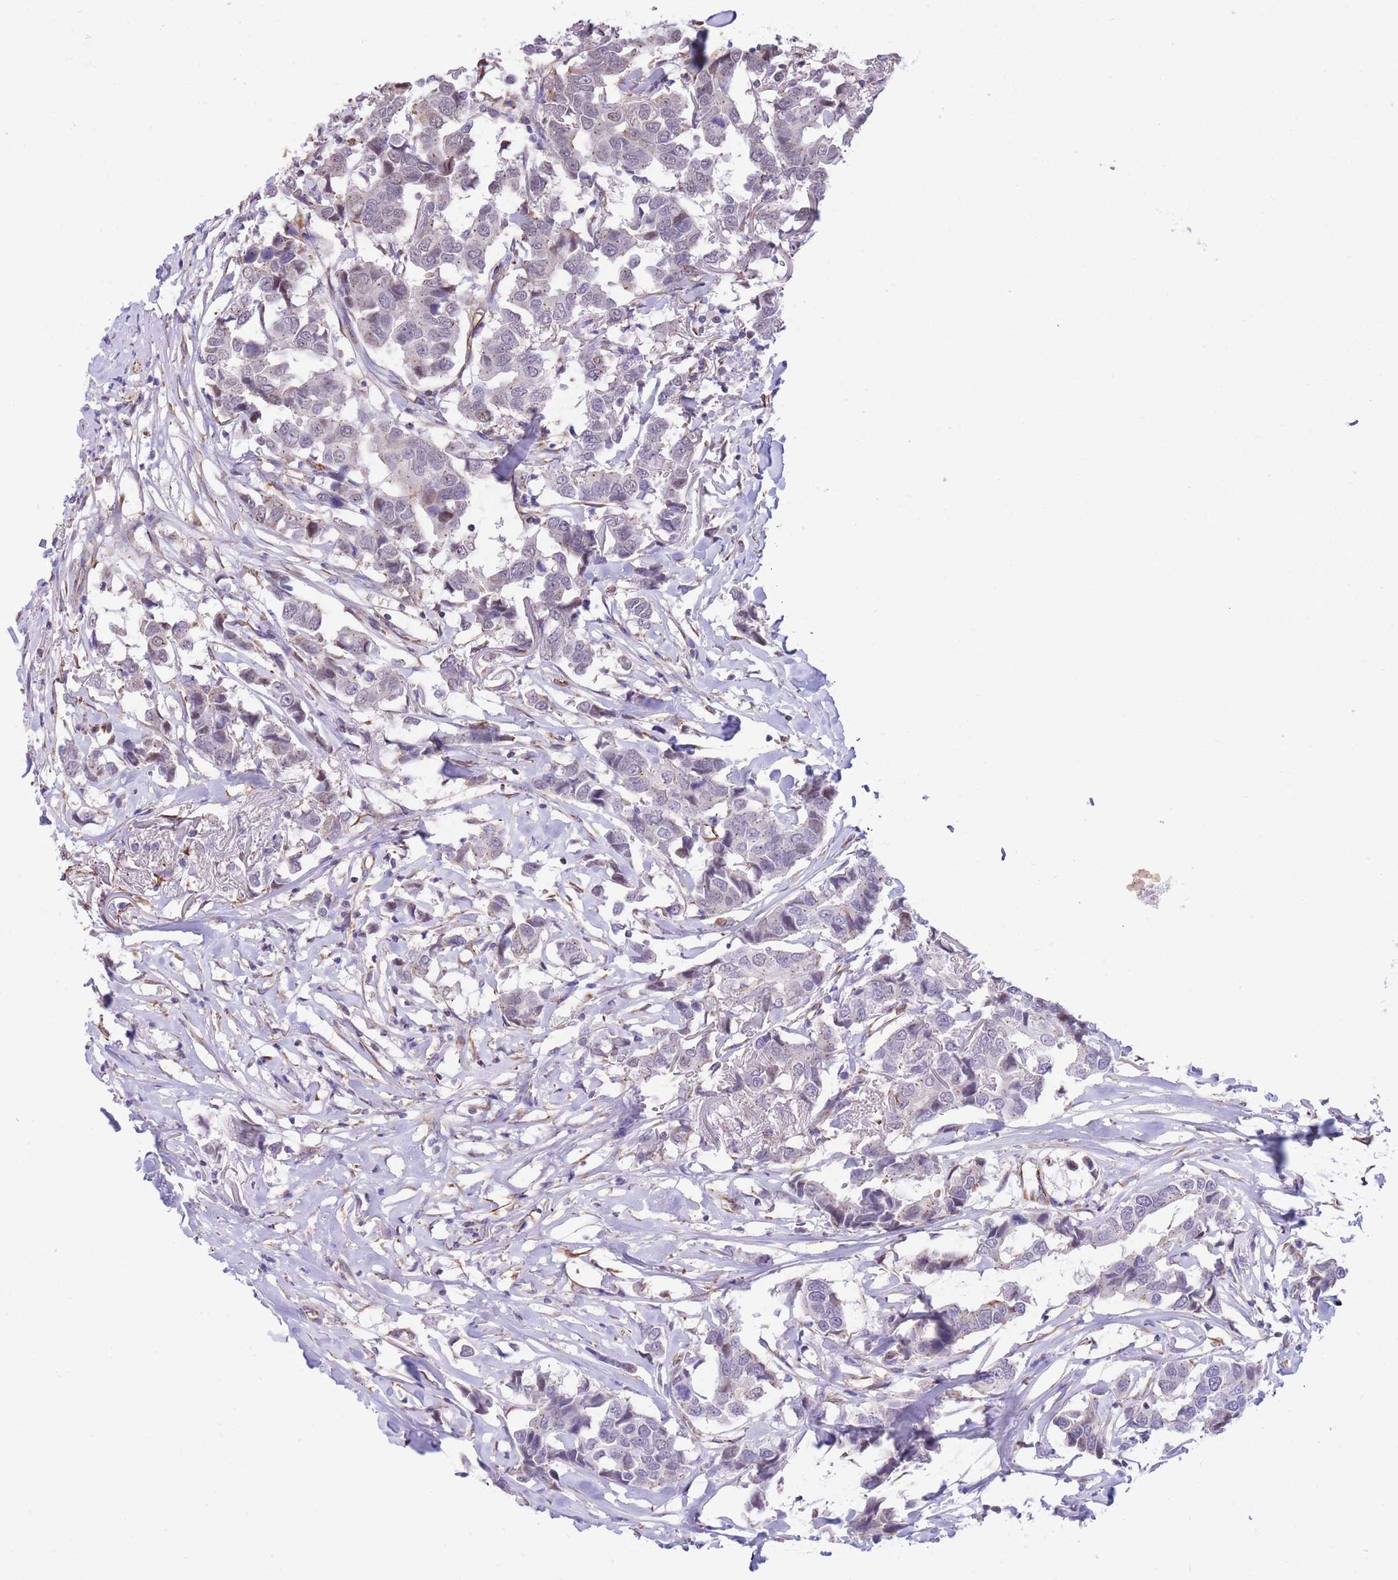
{"staining": {"intensity": "negative", "quantity": "none", "location": "none"}, "tissue": "breast cancer", "cell_type": "Tumor cells", "image_type": "cancer", "snomed": [{"axis": "morphology", "description": "Duct carcinoma"}, {"axis": "topography", "description": "Breast"}], "caption": "Immunohistochemistry of human breast cancer reveals no expression in tumor cells.", "gene": "PSG8", "patient": {"sex": "female", "age": 80}}